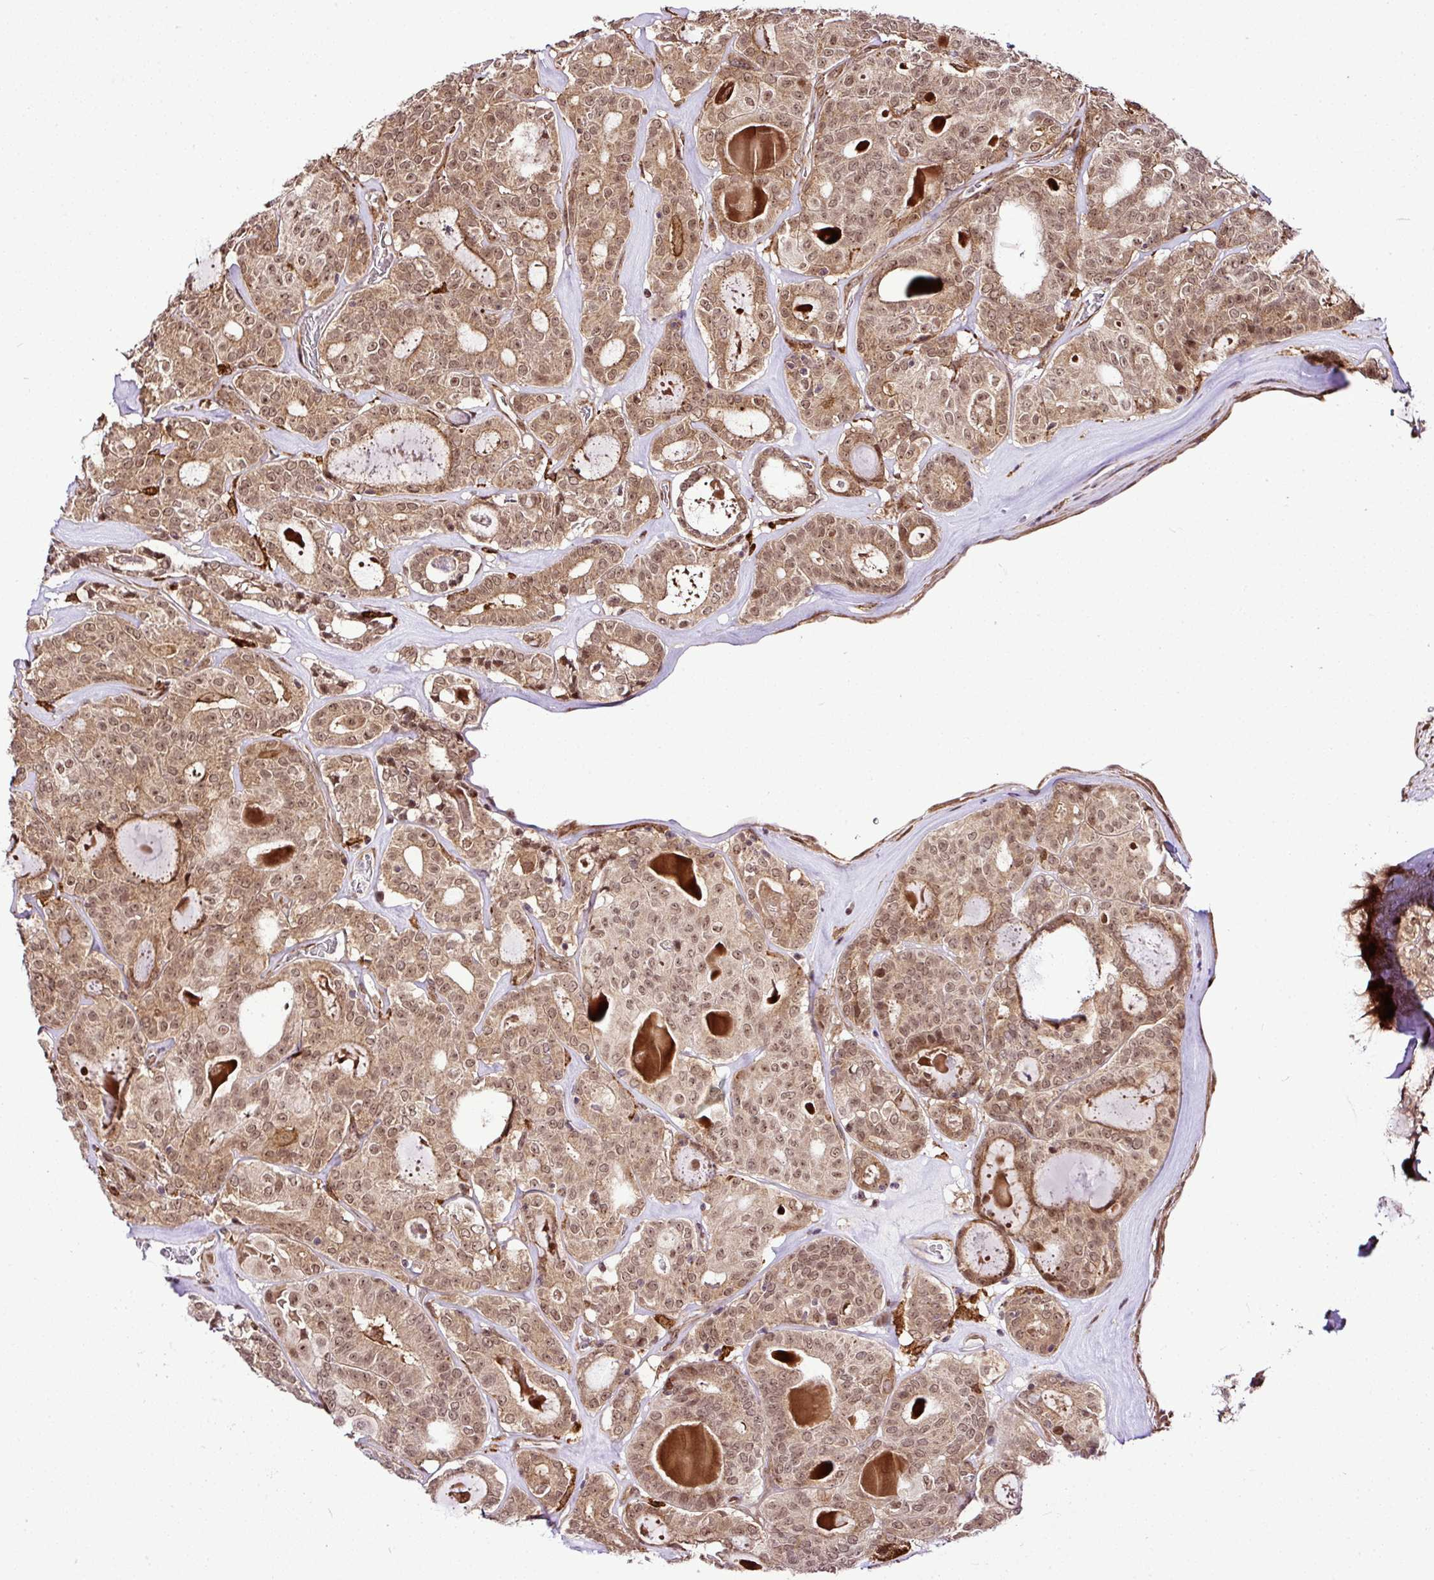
{"staining": {"intensity": "moderate", "quantity": ">75%", "location": "cytoplasmic/membranous,nuclear"}, "tissue": "thyroid cancer", "cell_type": "Tumor cells", "image_type": "cancer", "snomed": [{"axis": "morphology", "description": "Papillary adenocarcinoma, NOS"}, {"axis": "topography", "description": "Thyroid gland"}], "caption": "Protein expression analysis of human papillary adenocarcinoma (thyroid) reveals moderate cytoplasmic/membranous and nuclear expression in about >75% of tumor cells.", "gene": "FAM153A", "patient": {"sex": "female", "age": 72}}